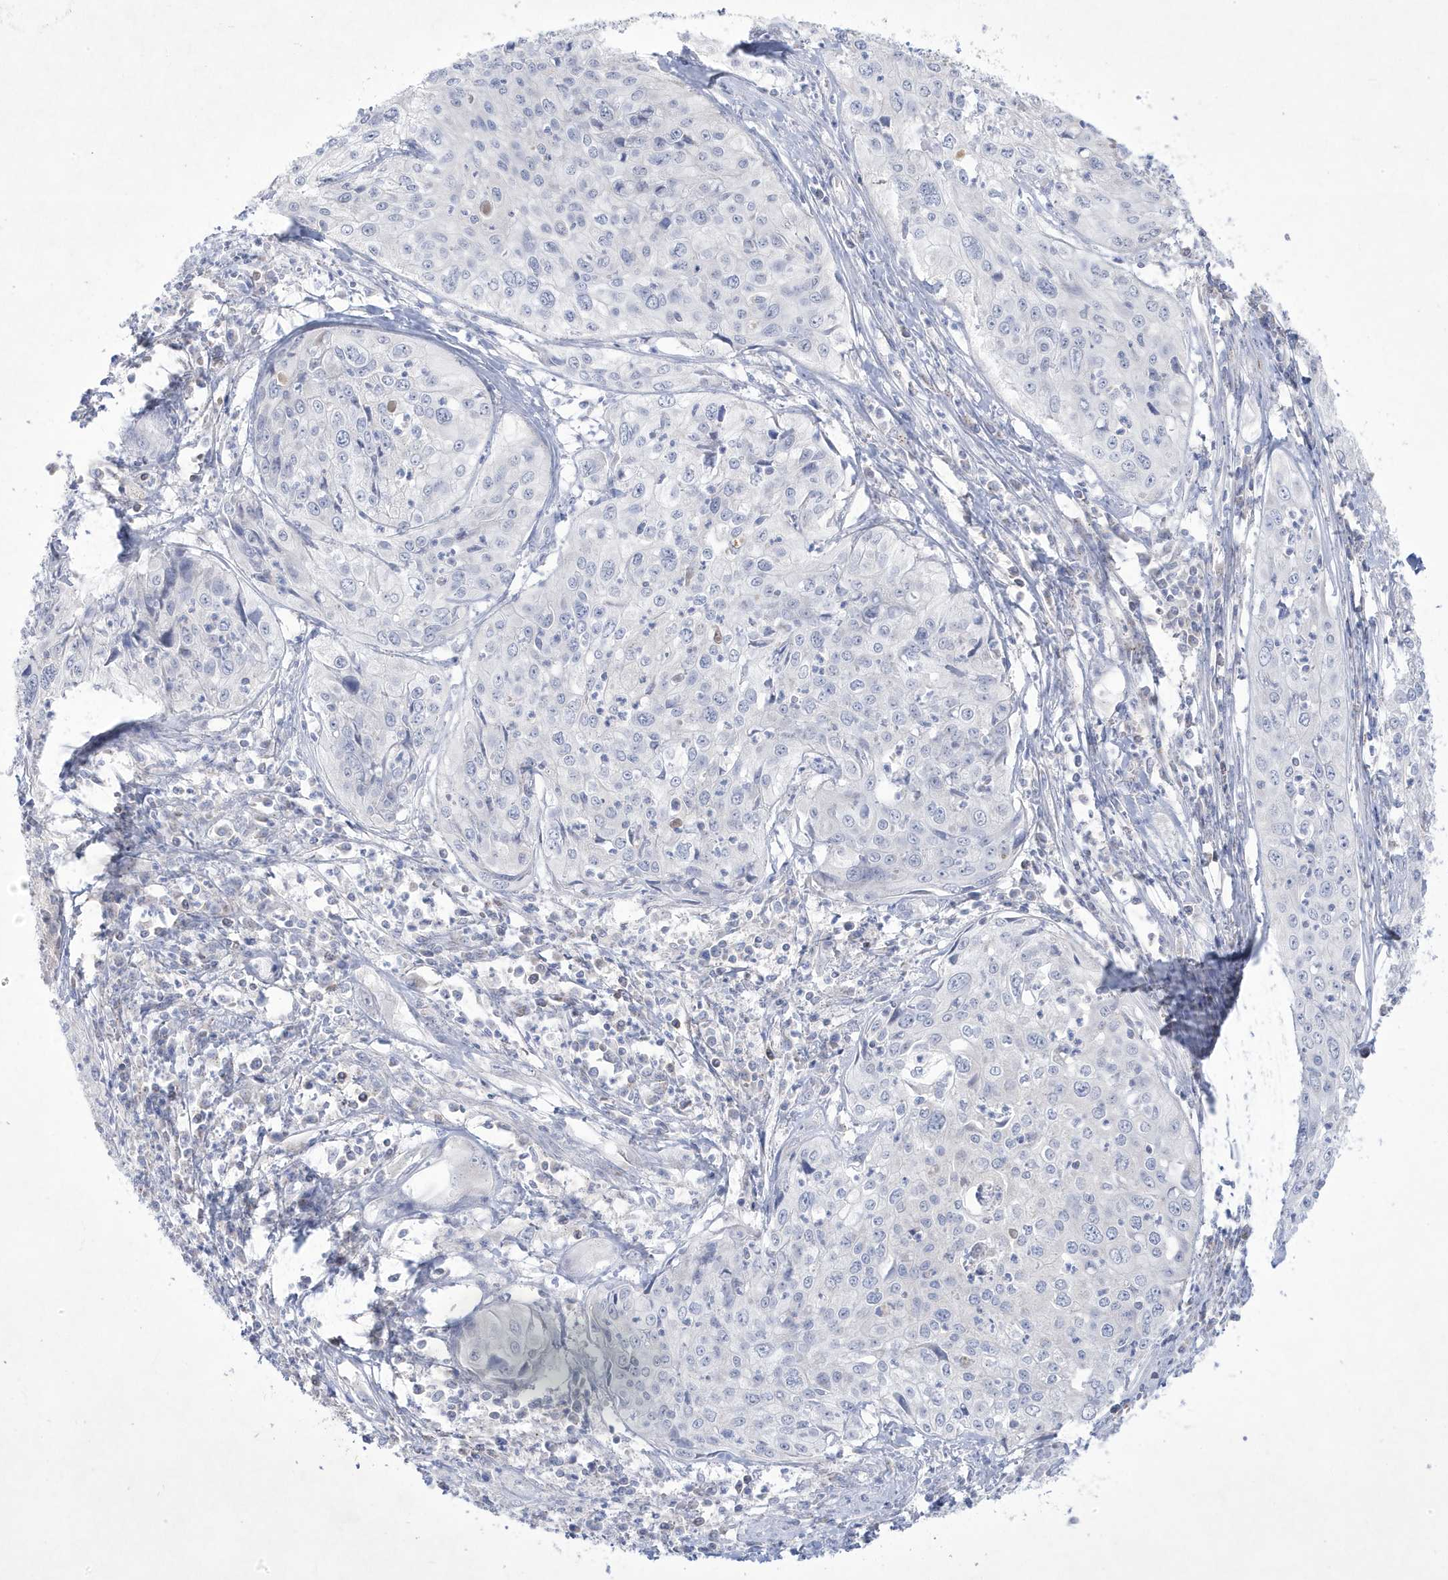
{"staining": {"intensity": "negative", "quantity": "none", "location": "none"}, "tissue": "cervical cancer", "cell_type": "Tumor cells", "image_type": "cancer", "snomed": [{"axis": "morphology", "description": "Squamous cell carcinoma, NOS"}, {"axis": "topography", "description": "Cervix"}], "caption": "IHC micrograph of human squamous cell carcinoma (cervical) stained for a protein (brown), which exhibits no expression in tumor cells. (Immunohistochemistry, brightfield microscopy, high magnification).", "gene": "ADAMTSL3", "patient": {"sex": "female", "age": 31}}